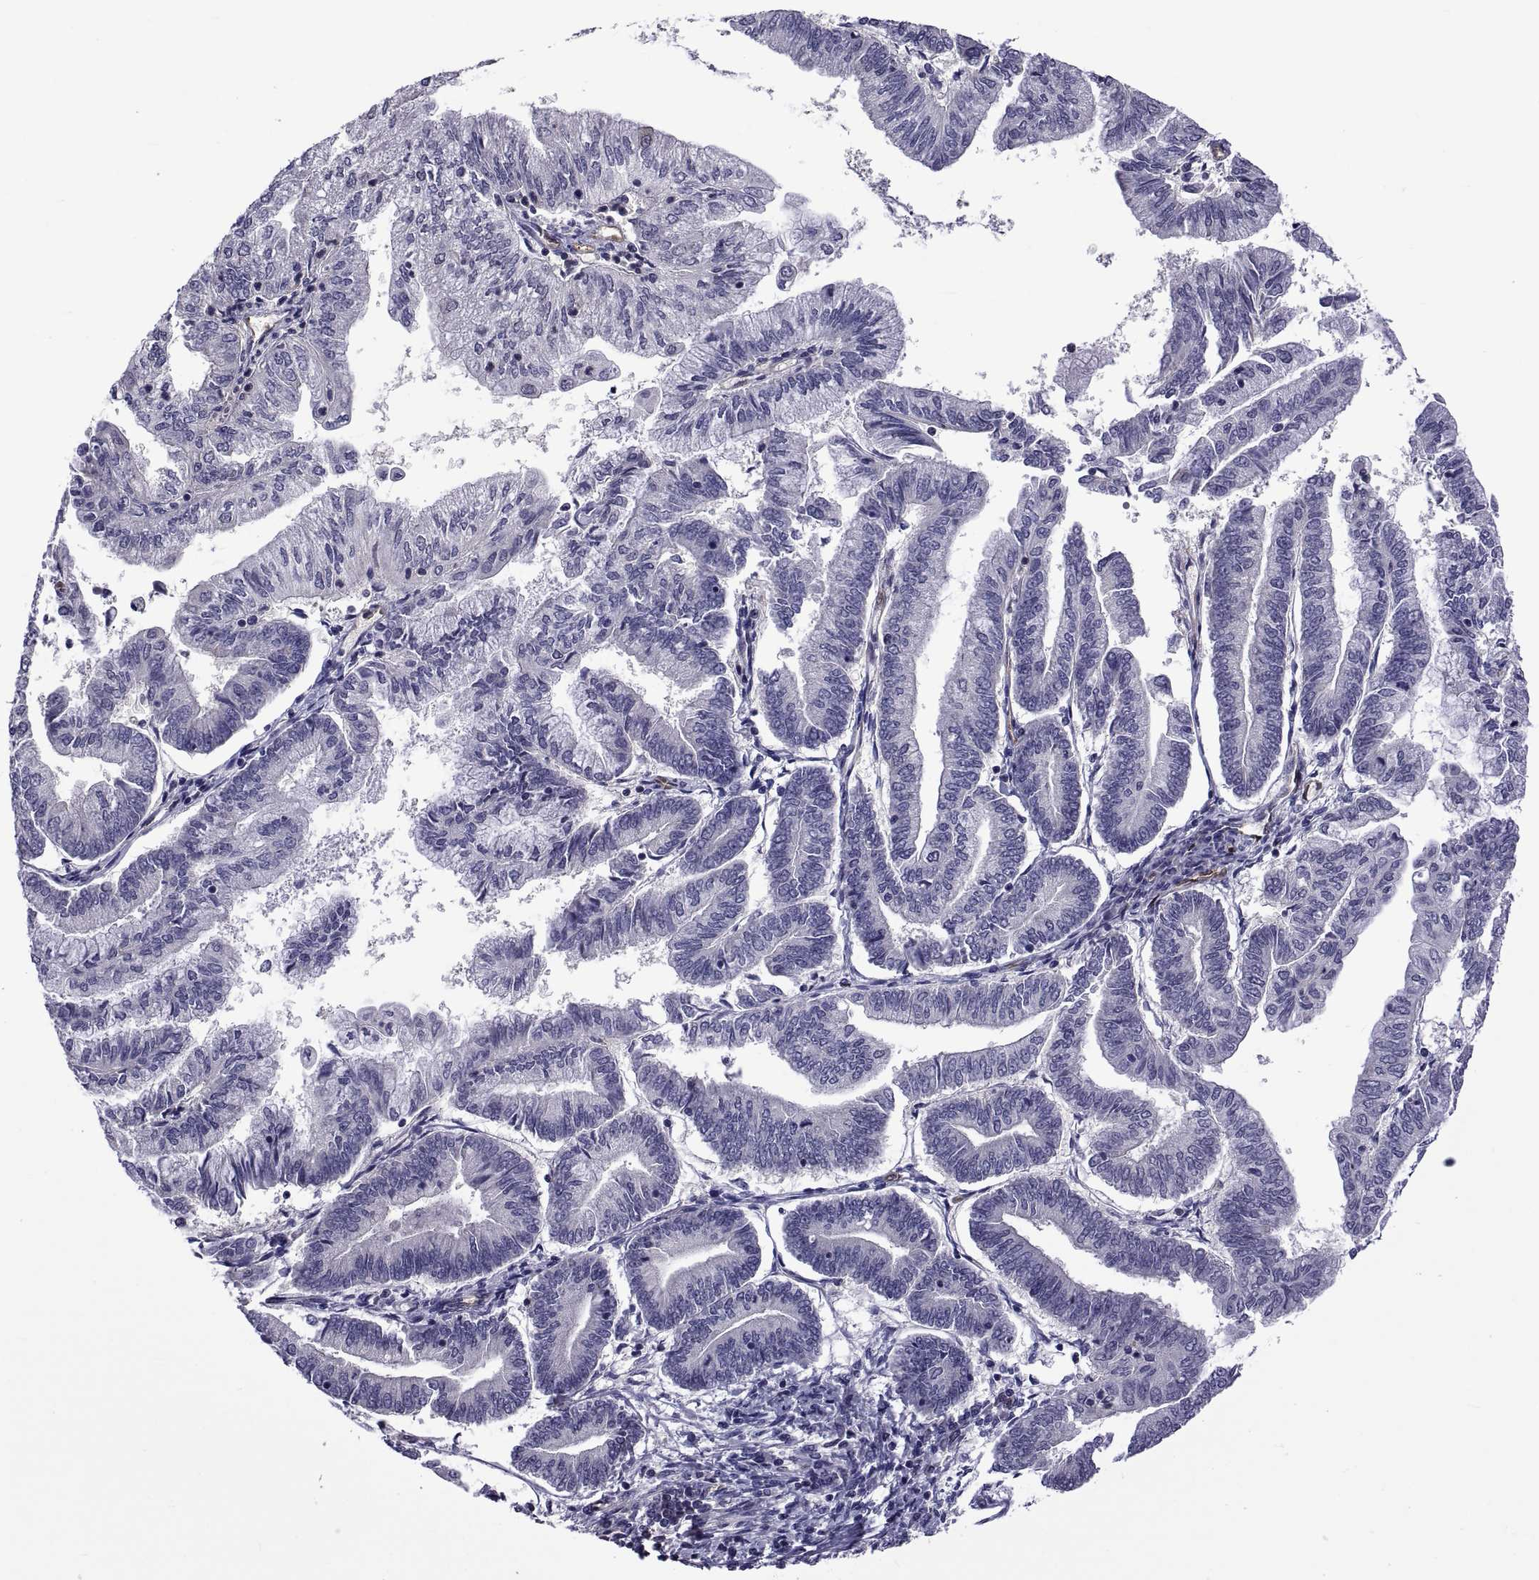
{"staining": {"intensity": "negative", "quantity": "none", "location": "none"}, "tissue": "endometrial cancer", "cell_type": "Tumor cells", "image_type": "cancer", "snomed": [{"axis": "morphology", "description": "Adenocarcinoma, NOS"}, {"axis": "topography", "description": "Endometrium"}], "caption": "High magnification brightfield microscopy of endometrial cancer stained with DAB (3,3'-diaminobenzidine) (brown) and counterstained with hematoxylin (blue): tumor cells show no significant expression. (IHC, brightfield microscopy, high magnification).", "gene": "LCN9", "patient": {"sex": "female", "age": 55}}